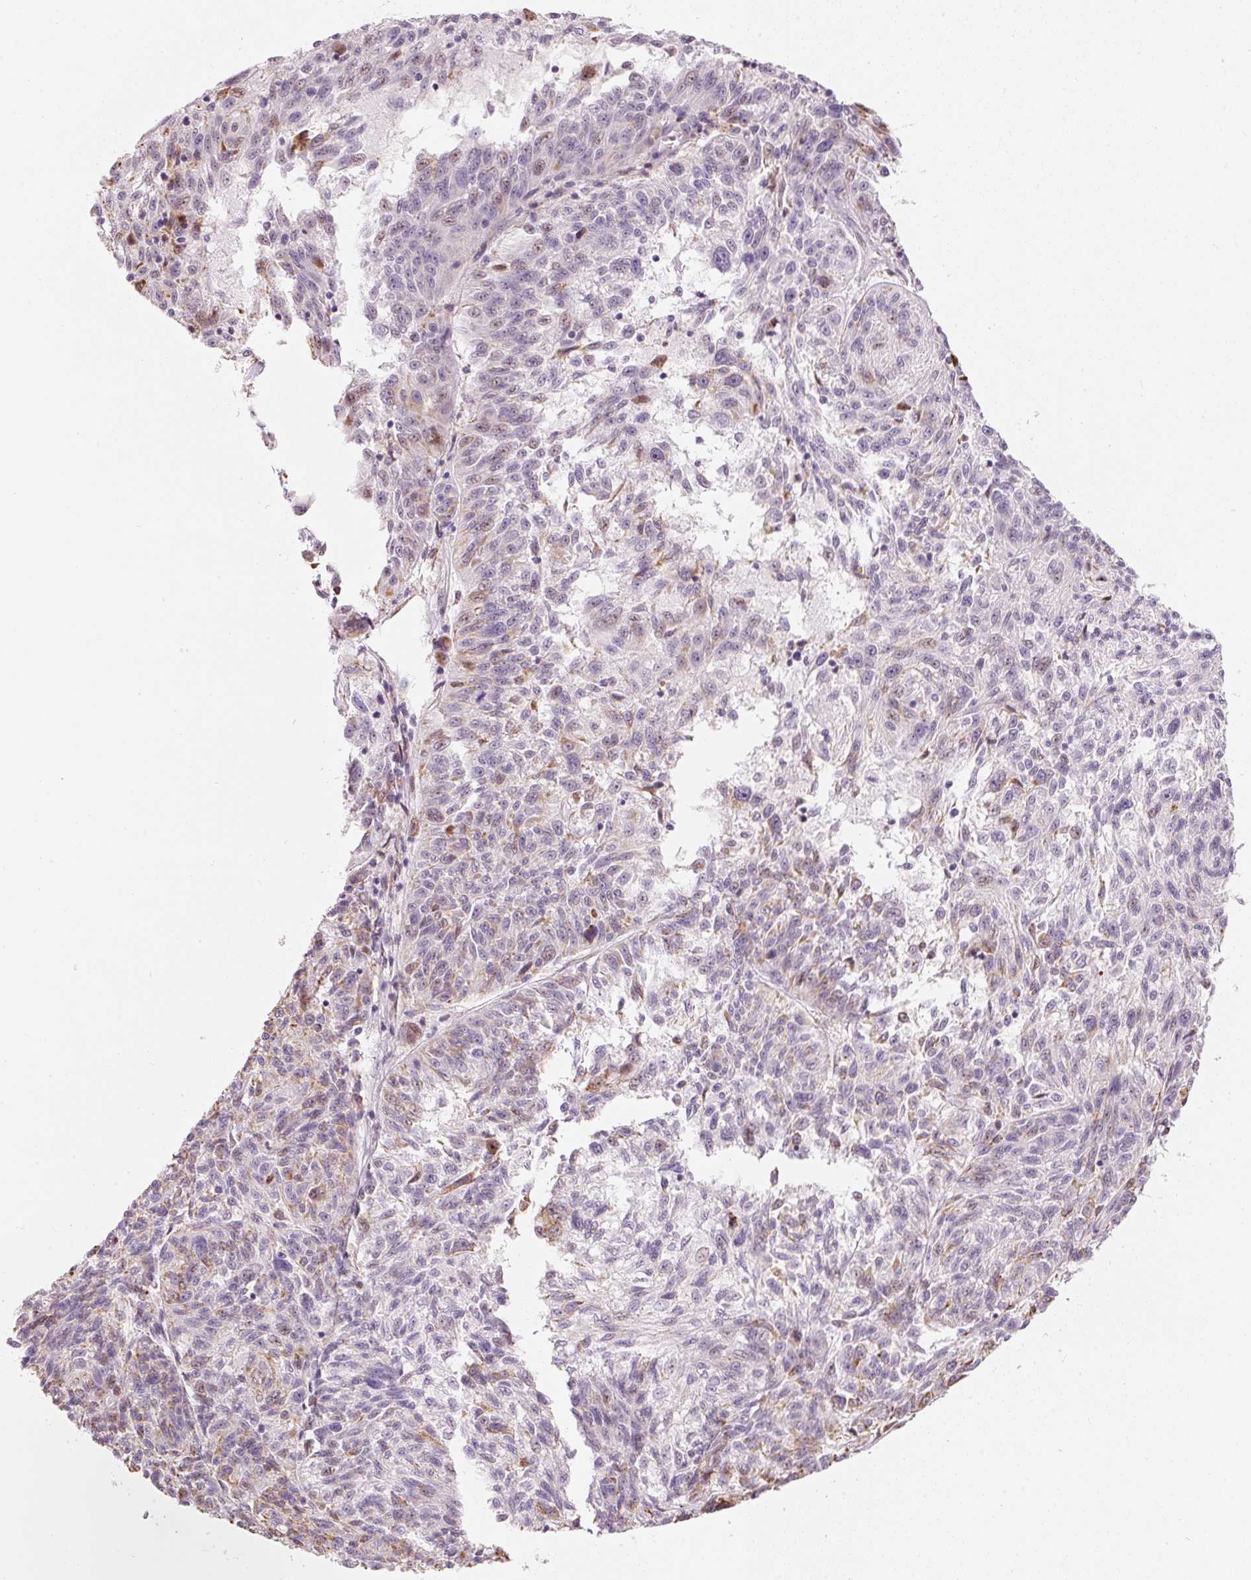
{"staining": {"intensity": "negative", "quantity": "none", "location": "none"}, "tissue": "melanoma", "cell_type": "Tumor cells", "image_type": "cancer", "snomed": [{"axis": "morphology", "description": "Malignant melanoma, NOS"}, {"axis": "topography", "description": "Skin"}], "caption": "Immunohistochemical staining of human malignant melanoma displays no significant positivity in tumor cells.", "gene": "RNF39", "patient": {"sex": "male", "age": 53}}